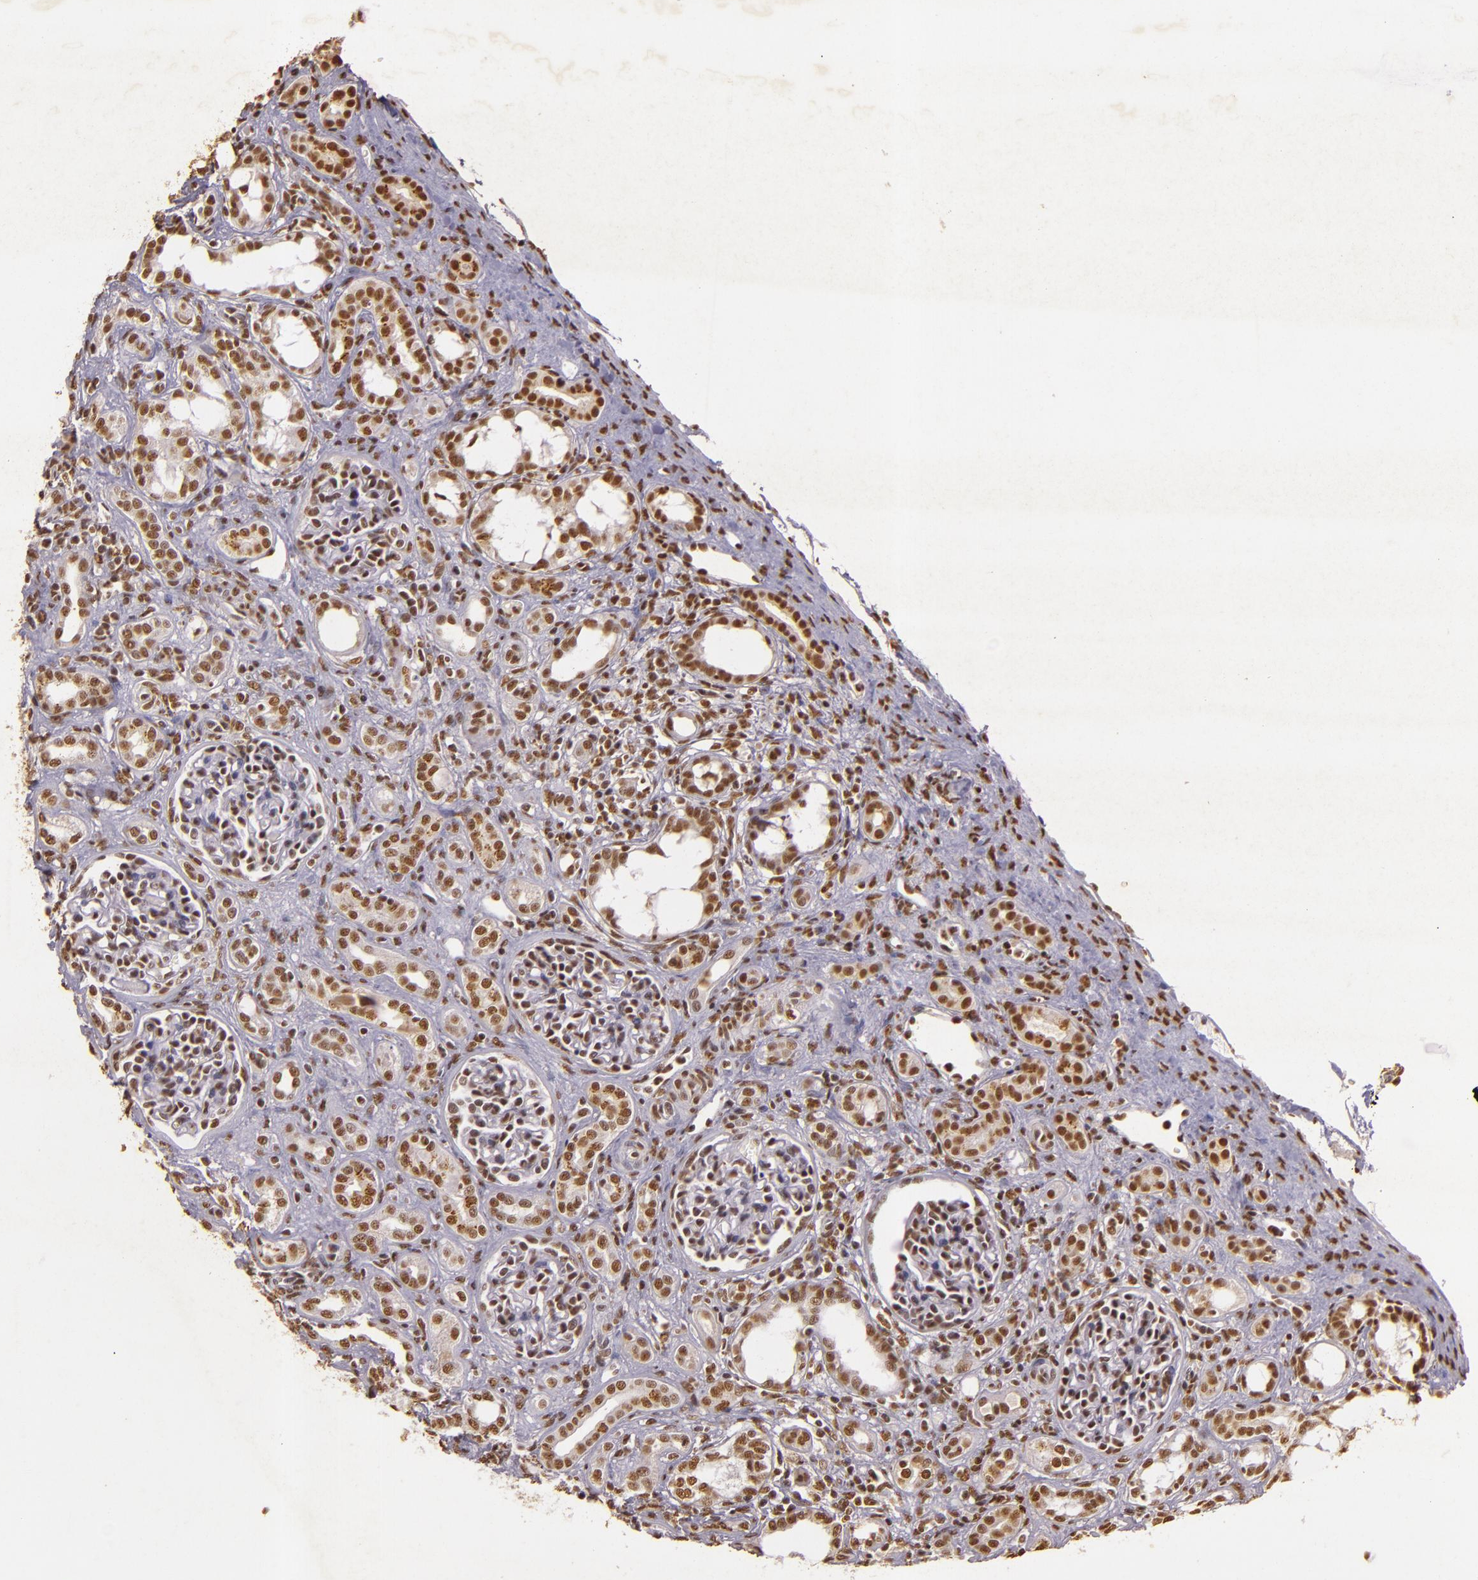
{"staining": {"intensity": "moderate", "quantity": "25%-75%", "location": "nuclear"}, "tissue": "kidney", "cell_type": "Cells in glomeruli", "image_type": "normal", "snomed": [{"axis": "morphology", "description": "Normal tissue, NOS"}, {"axis": "topography", "description": "Kidney"}], "caption": "High-magnification brightfield microscopy of unremarkable kidney stained with DAB (3,3'-diaminobenzidine) (brown) and counterstained with hematoxylin (blue). cells in glomeruli exhibit moderate nuclear staining is identified in about25%-75% of cells. (brown staining indicates protein expression, while blue staining denotes nuclei).", "gene": "CBX3", "patient": {"sex": "male", "age": 7}}